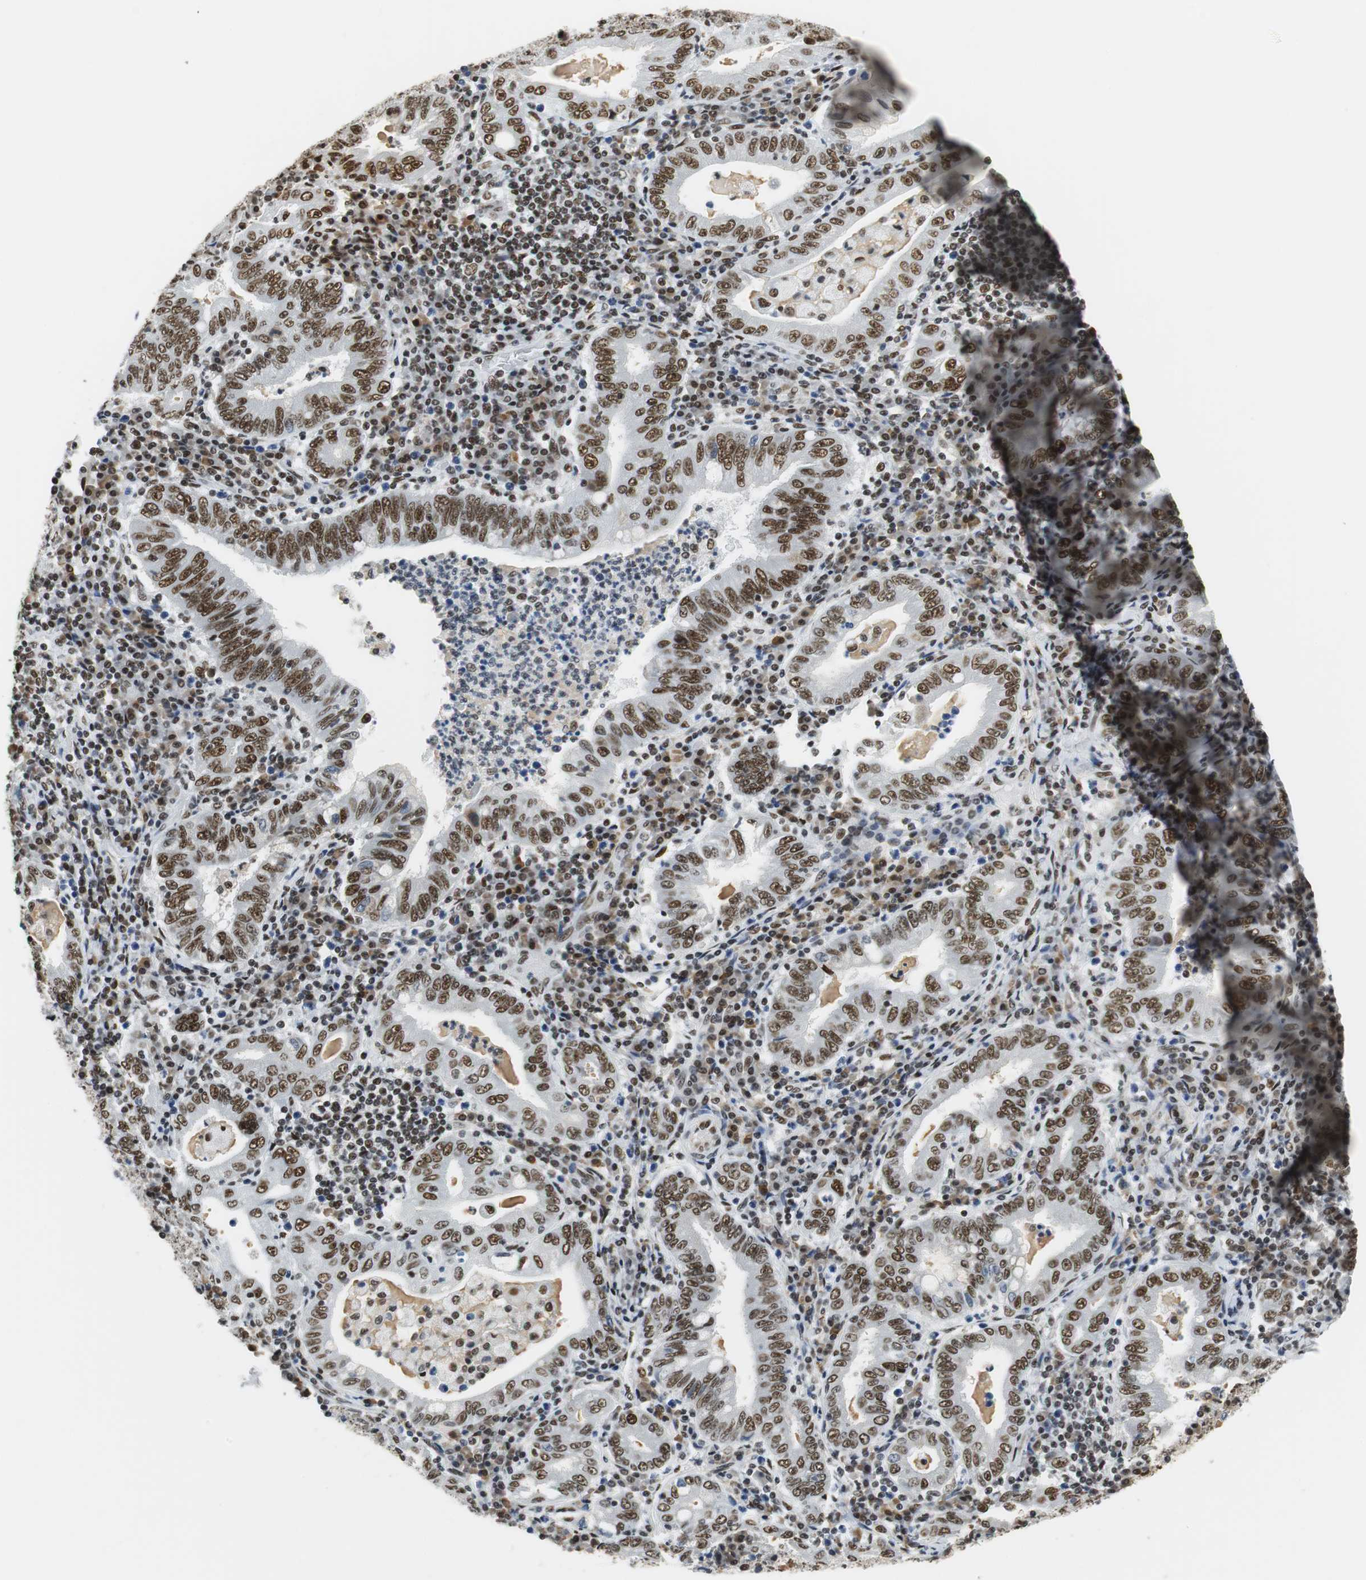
{"staining": {"intensity": "moderate", "quantity": ">75%", "location": "nuclear"}, "tissue": "stomach cancer", "cell_type": "Tumor cells", "image_type": "cancer", "snomed": [{"axis": "morphology", "description": "Normal tissue, NOS"}, {"axis": "morphology", "description": "Adenocarcinoma, NOS"}, {"axis": "topography", "description": "Esophagus"}, {"axis": "topography", "description": "Stomach, upper"}, {"axis": "topography", "description": "Peripheral nerve tissue"}], "caption": "There is medium levels of moderate nuclear positivity in tumor cells of stomach cancer, as demonstrated by immunohistochemical staining (brown color).", "gene": "PRKDC", "patient": {"sex": "male", "age": 62}}